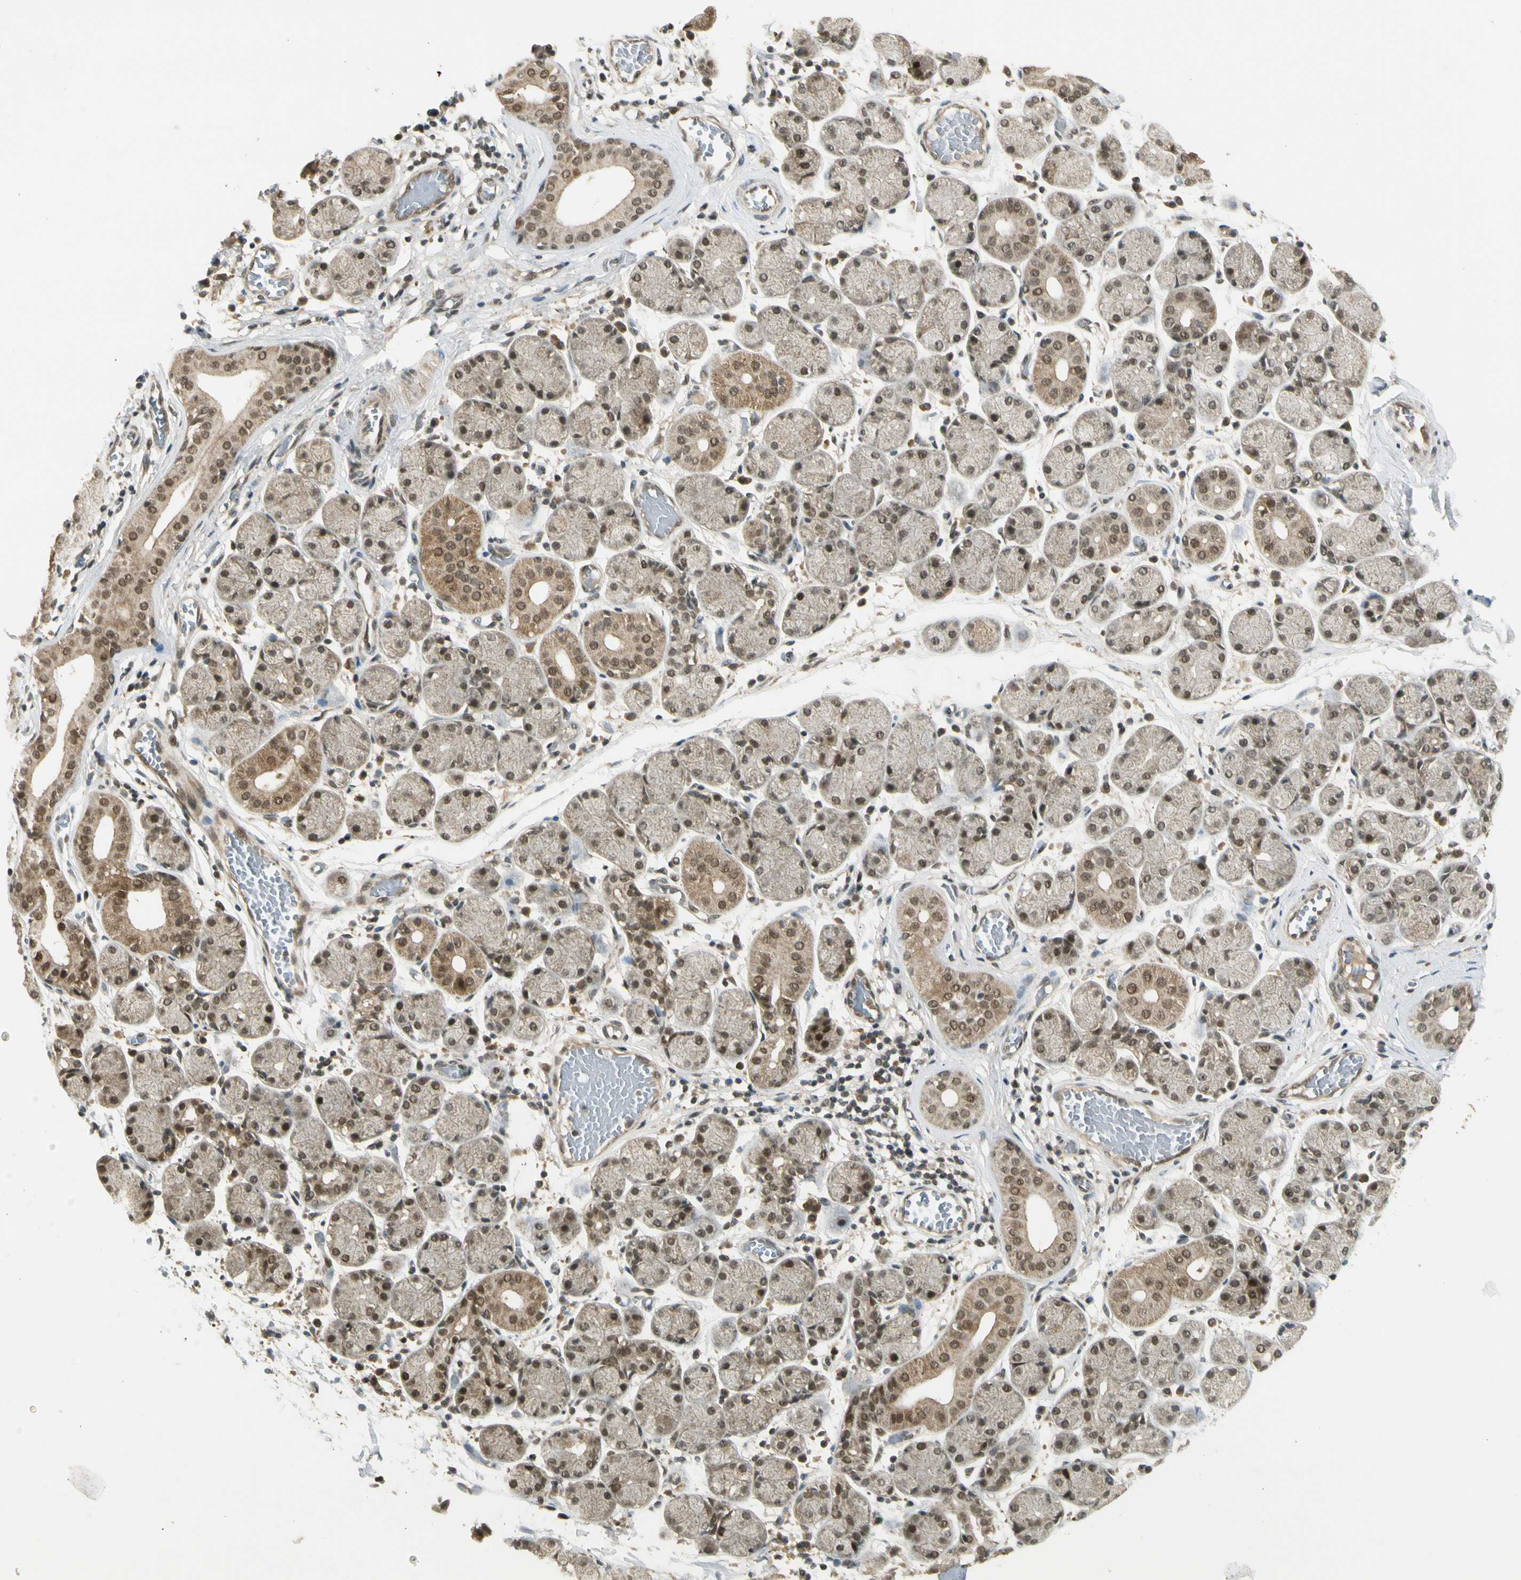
{"staining": {"intensity": "moderate", "quantity": ">75%", "location": "cytoplasmic/membranous,nuclear"}, "tissue": "salivary gland", "cell_type": "Glandular cells", "image_type": "normal", "snomed": [{"axis": "morphology", "description": "Normal tissue, NOS"}, {"axis": "topography", "description": "Salivary gland"}], "caption": "Salivary gland was stained to show a protein in brown. There is medium levels of moderate cytoplasmic/membranous,nuclear positivity in about >75% of glandular cells. Immunohistochemistry stains the protein in brown and the nuclei are stained blue.", "gene": "ZNF135", "patient": {"sex": "female", "age": 24}}